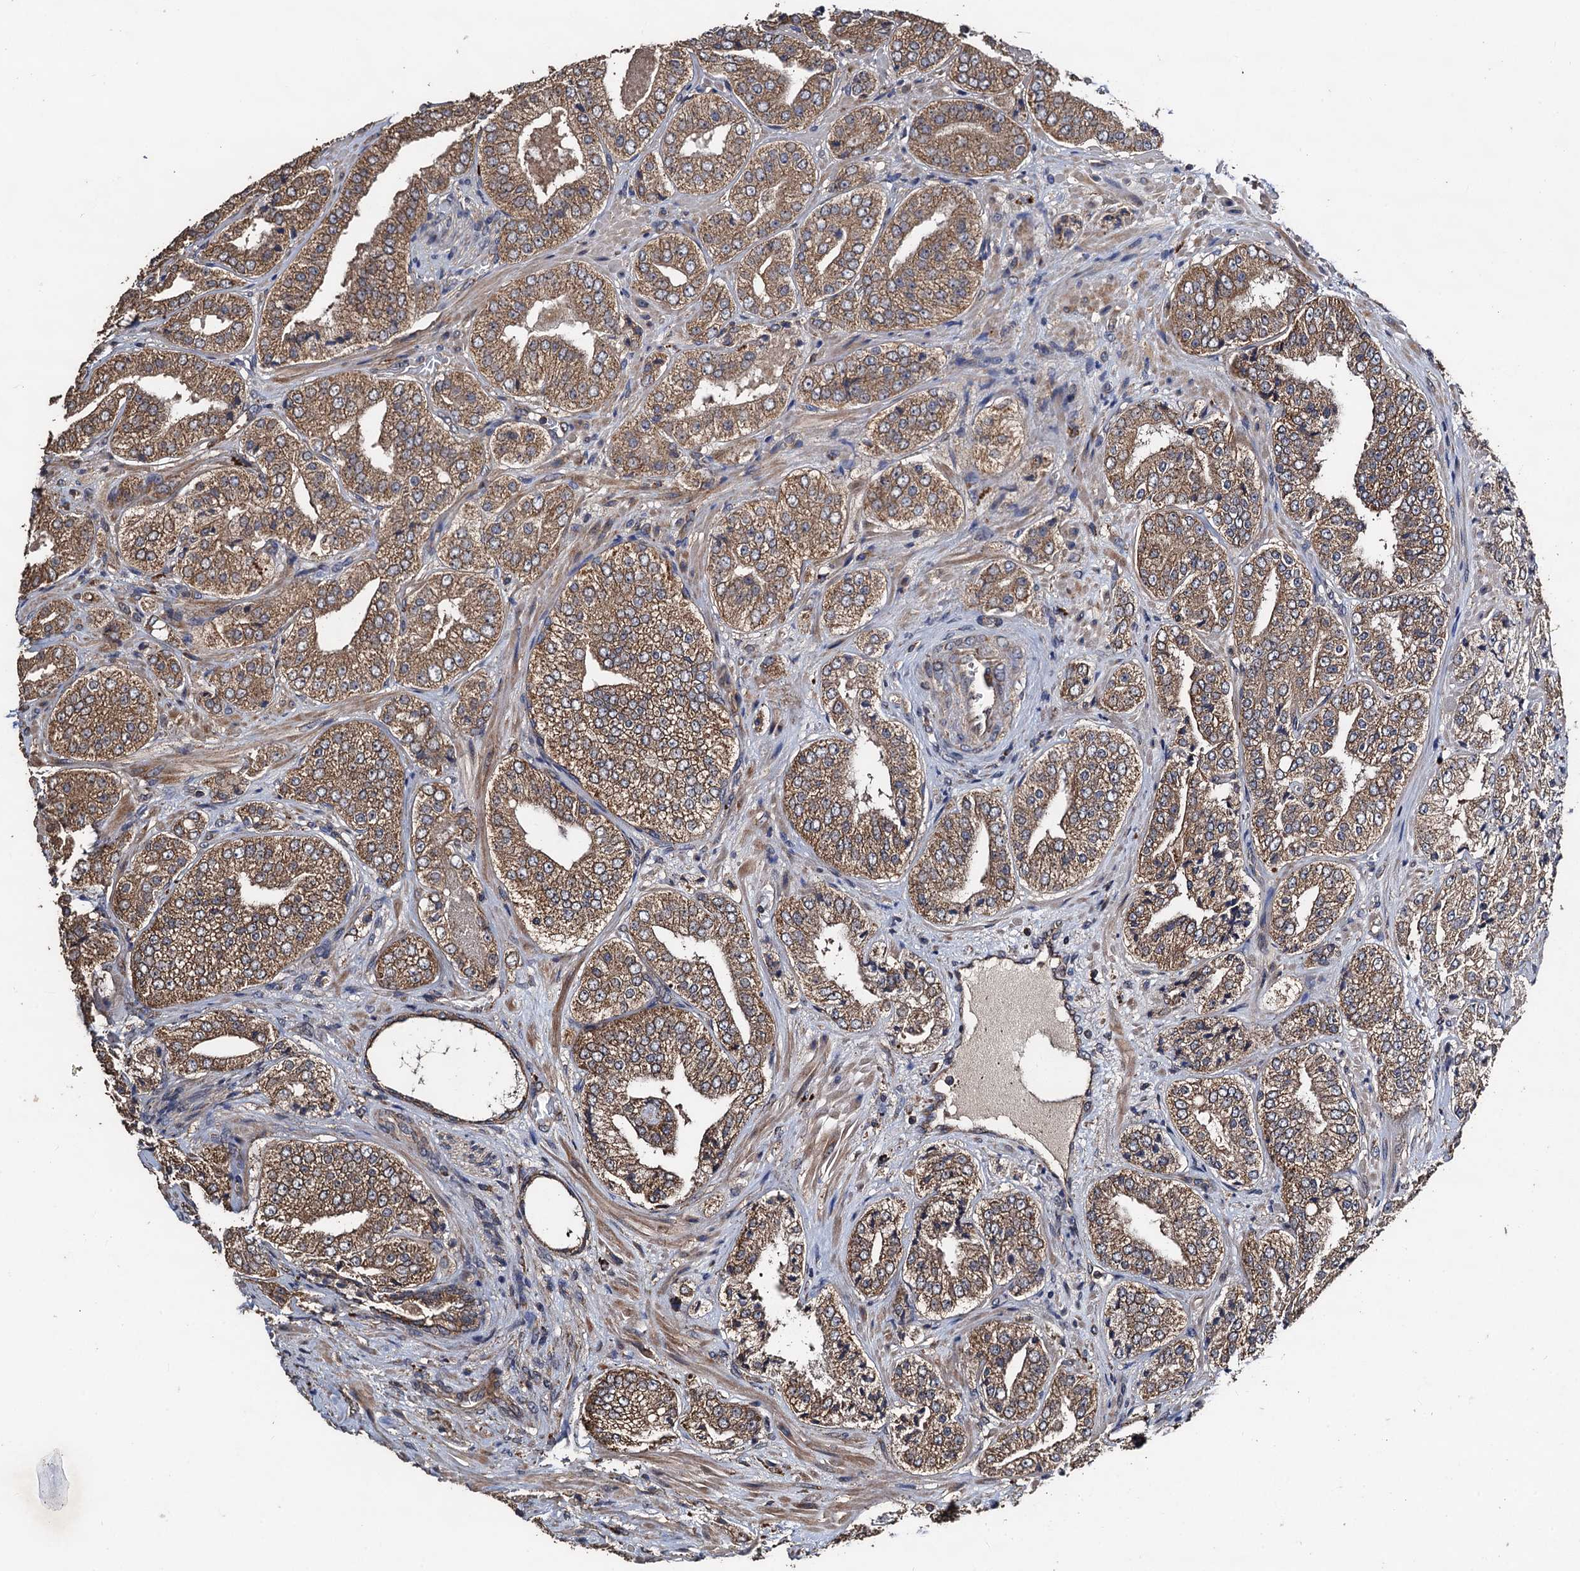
{"staining": {"intensity": "moderate", "quantity": ">75%", "location": "cytoplasmic/membranous"}, "tissue": "prostate cancer", "cell_type": "Tumor cells", "image_type": "cancer", "snomed": [{"axis": "morphology", "description": "Adenocarcinoma, High grade"}, {"axis": "topography", "description": "Prostate"}], "caption": "Prostate high-grade adenocarcinoma stained with a brown dye reveals moderate cytoplasmic/membranous positive positivity in approximately >75% of tumor cells.", "gene": "PPTC7", "patient": {"sex": "male", "age": 71}}